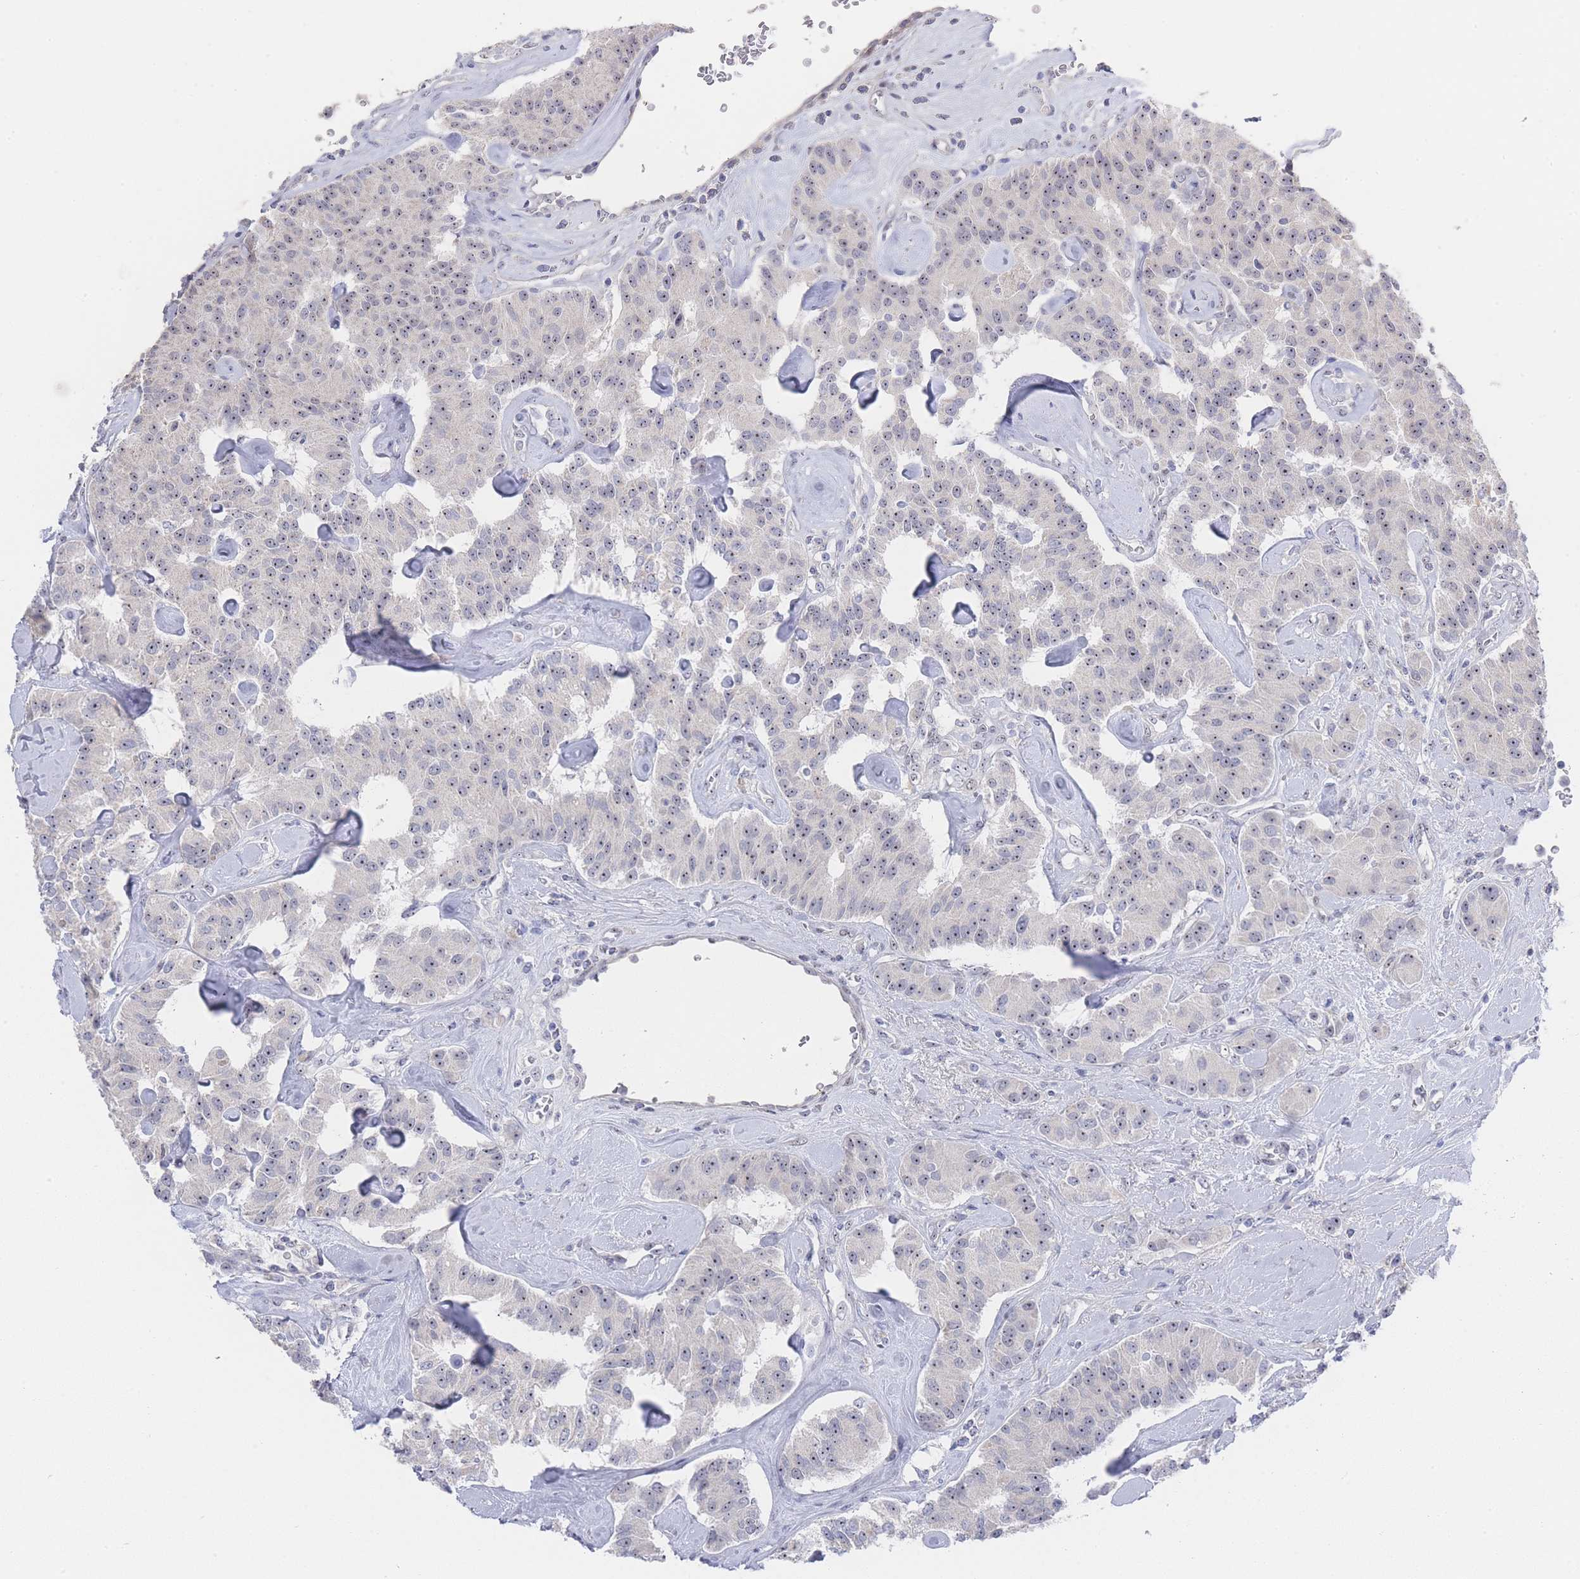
{"staining": {"intensity": "weak", "quantity": "25%-75%", "location": "nuclear"}, "tissue": "carcinoid", "cell_type": "Tumor cells", "image_type": "cancer", "snomed": [{"axis": "morphology", "description": "Carcinoid, malignant, NOS"}, {"axis": "topography", "description": "Pancreas"}], "caption": "A low amount of weak nuclear positivity is seen in about 25%-75% of tumor cells in carcinoid (malignant) tissue. Nuclei are stained in blue.", "gene": "ZNF142", "patient": {"sex": "male", "age": 41}}